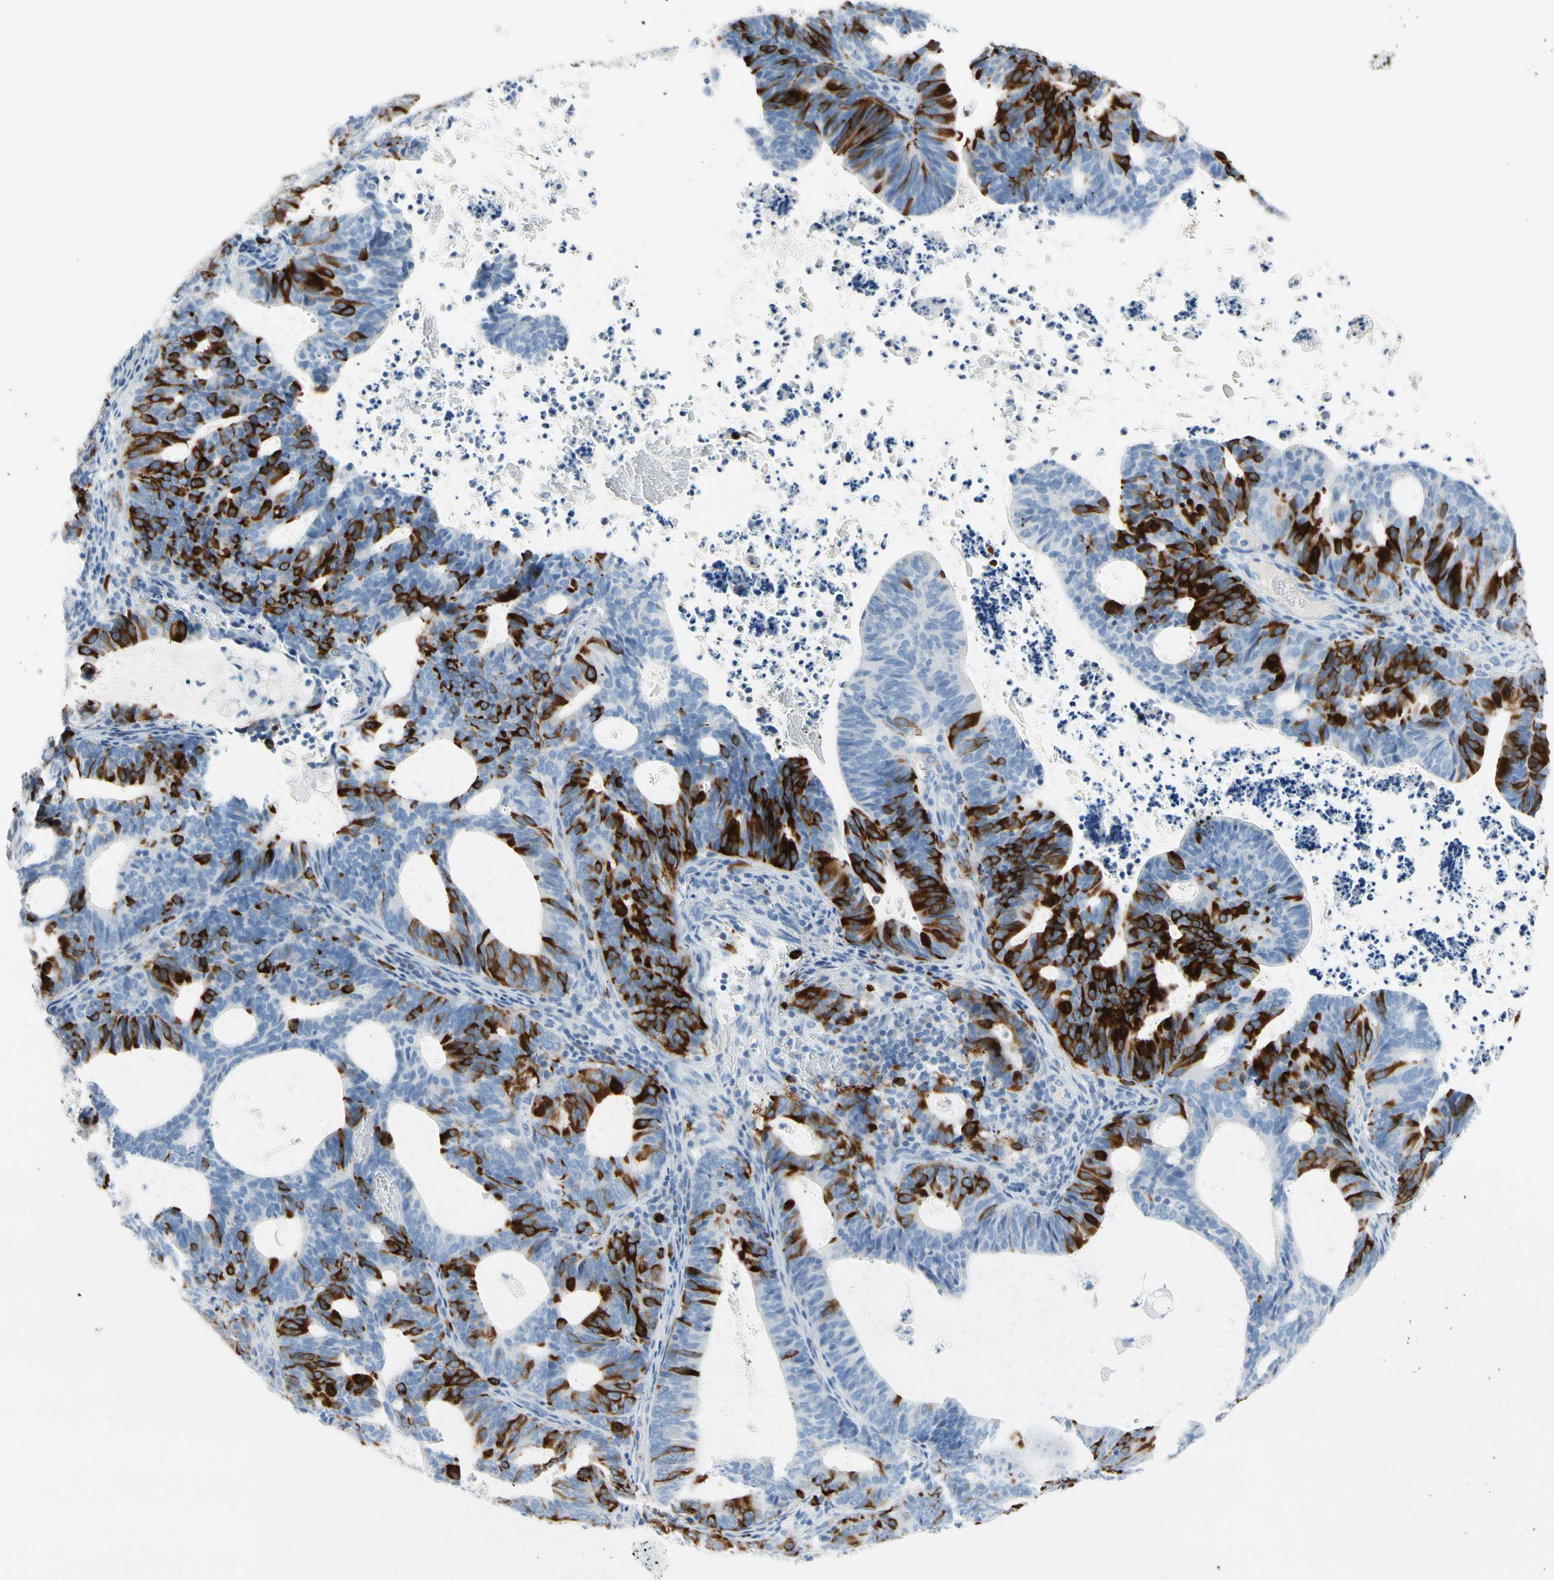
{"staining": {"intensity": "strong", "quantity": "25%-75%", "location": "cytoplasmic/membranous"}, "tissue": "endometrial cancer", "cell_type": "Tumor cells", "image_type": "cancer", "snomed": [{"axis": "morphology", "description": "Adenocarcinoma, NOS"}, {"axis": "topography", "description": "Uterus"}], "caption": "Immunohistochemistry (DAB (3,3'-diaminobenzidine)) staining of human adenocarcinoma (endometrial) demonstrates strong cytoplasmic/membranous protein staining in about 25%-75% of tumor cells.", "gene": "TACC3", "patient": {"sex": "female", "age": 83}}